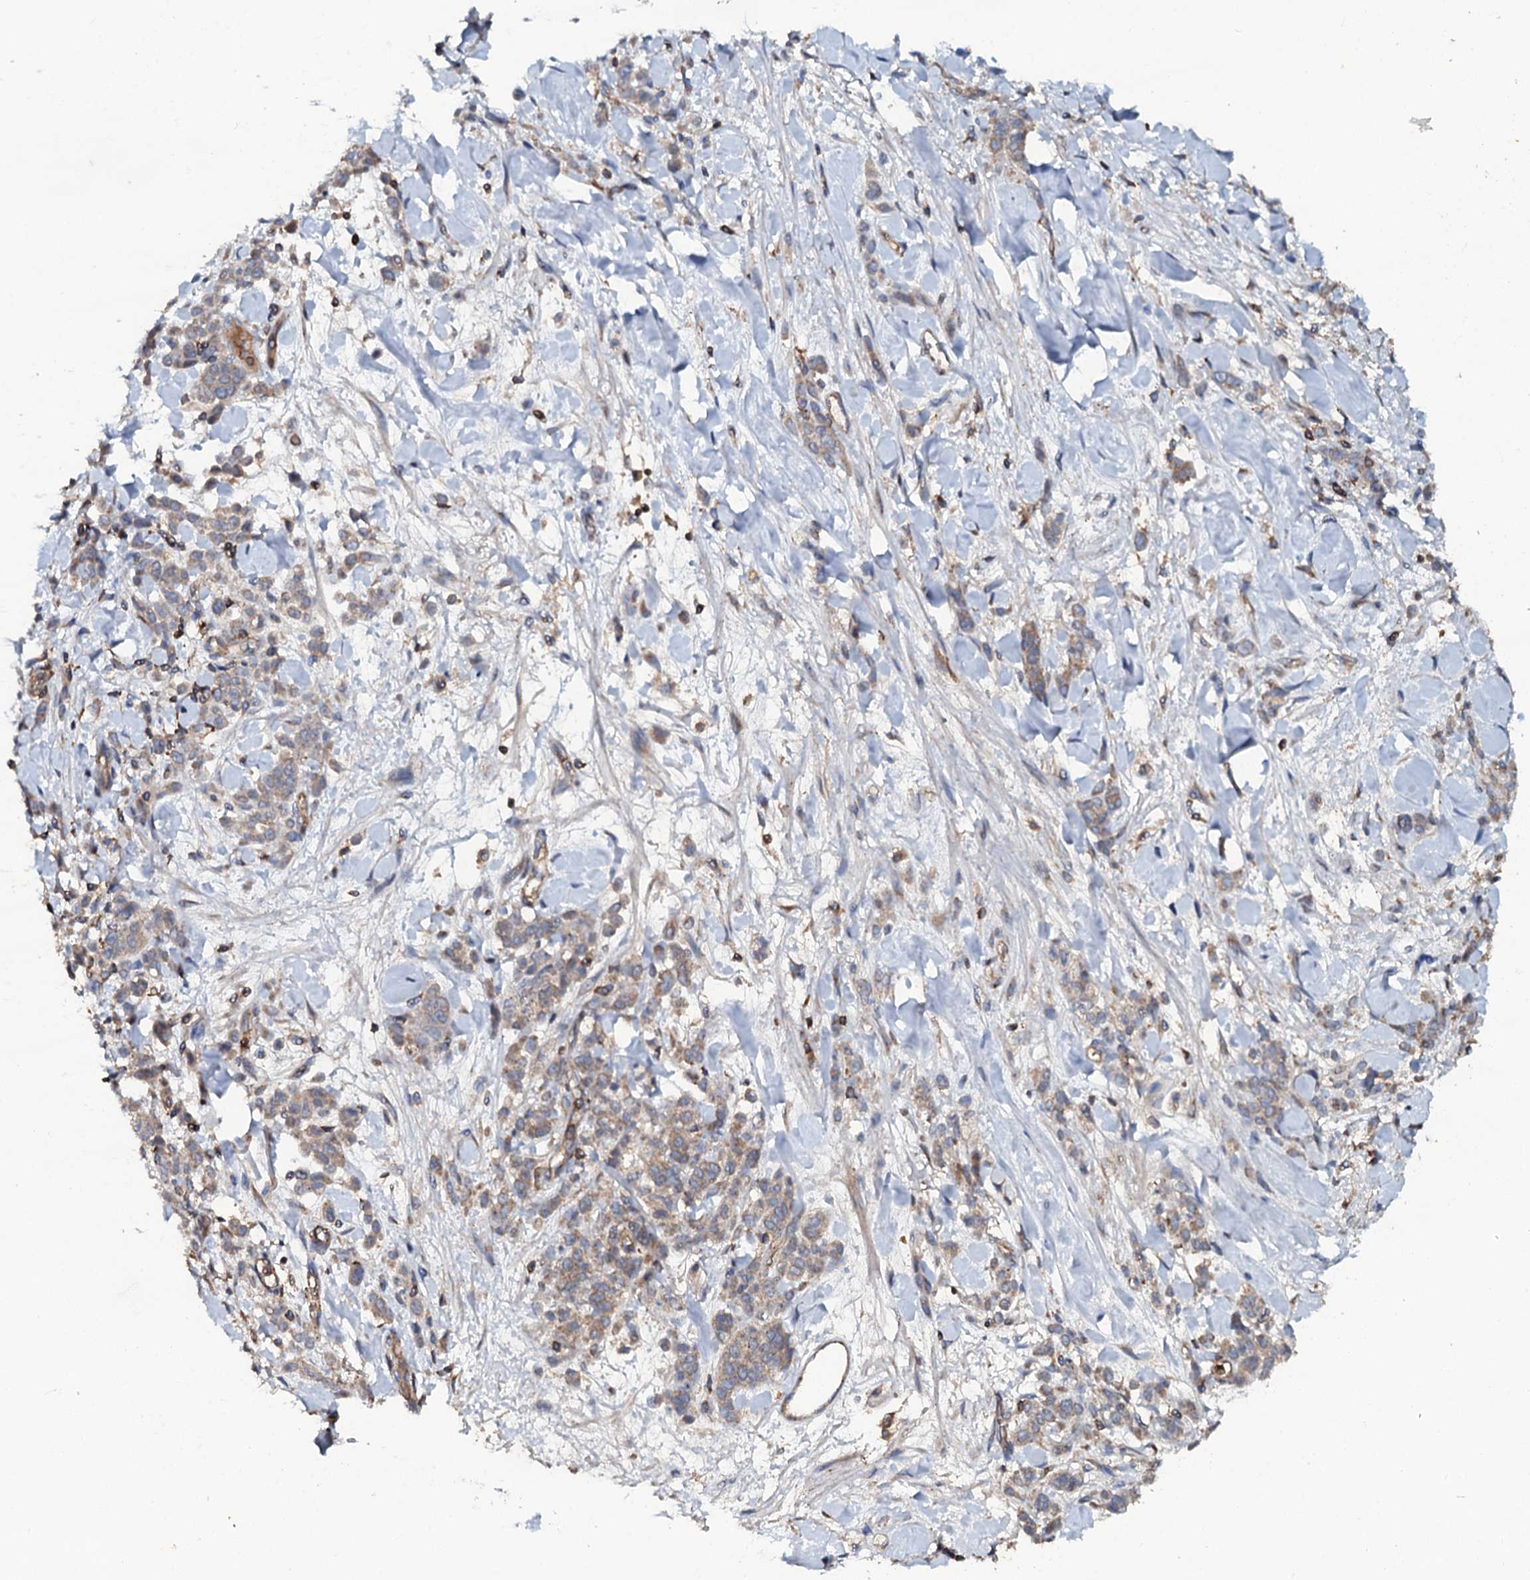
{"staining": {"intensity": "moderate", "quantity": ">75%", "location": "cytoplasmic/membranous"}, "tissue": "stomach cancer", "cell_type": "Tumor cells", "image_type": "cancer", "snomed": [{"axis": "morphology", "description": "Normal tissue, NOS"}, {"axis": "morphology", "description": "Adenocarcinoma, NOS"}, {"axis": "topography", "description": "Stomach"}], "caption": "Stomach cancer stained for a protein (brown) demonstrates moderate cytoplasmic/membranous positive positivity in about >75% of tumor cells.", "gene": "GRK2", "patient": {"sex": "male", "age": 82}}